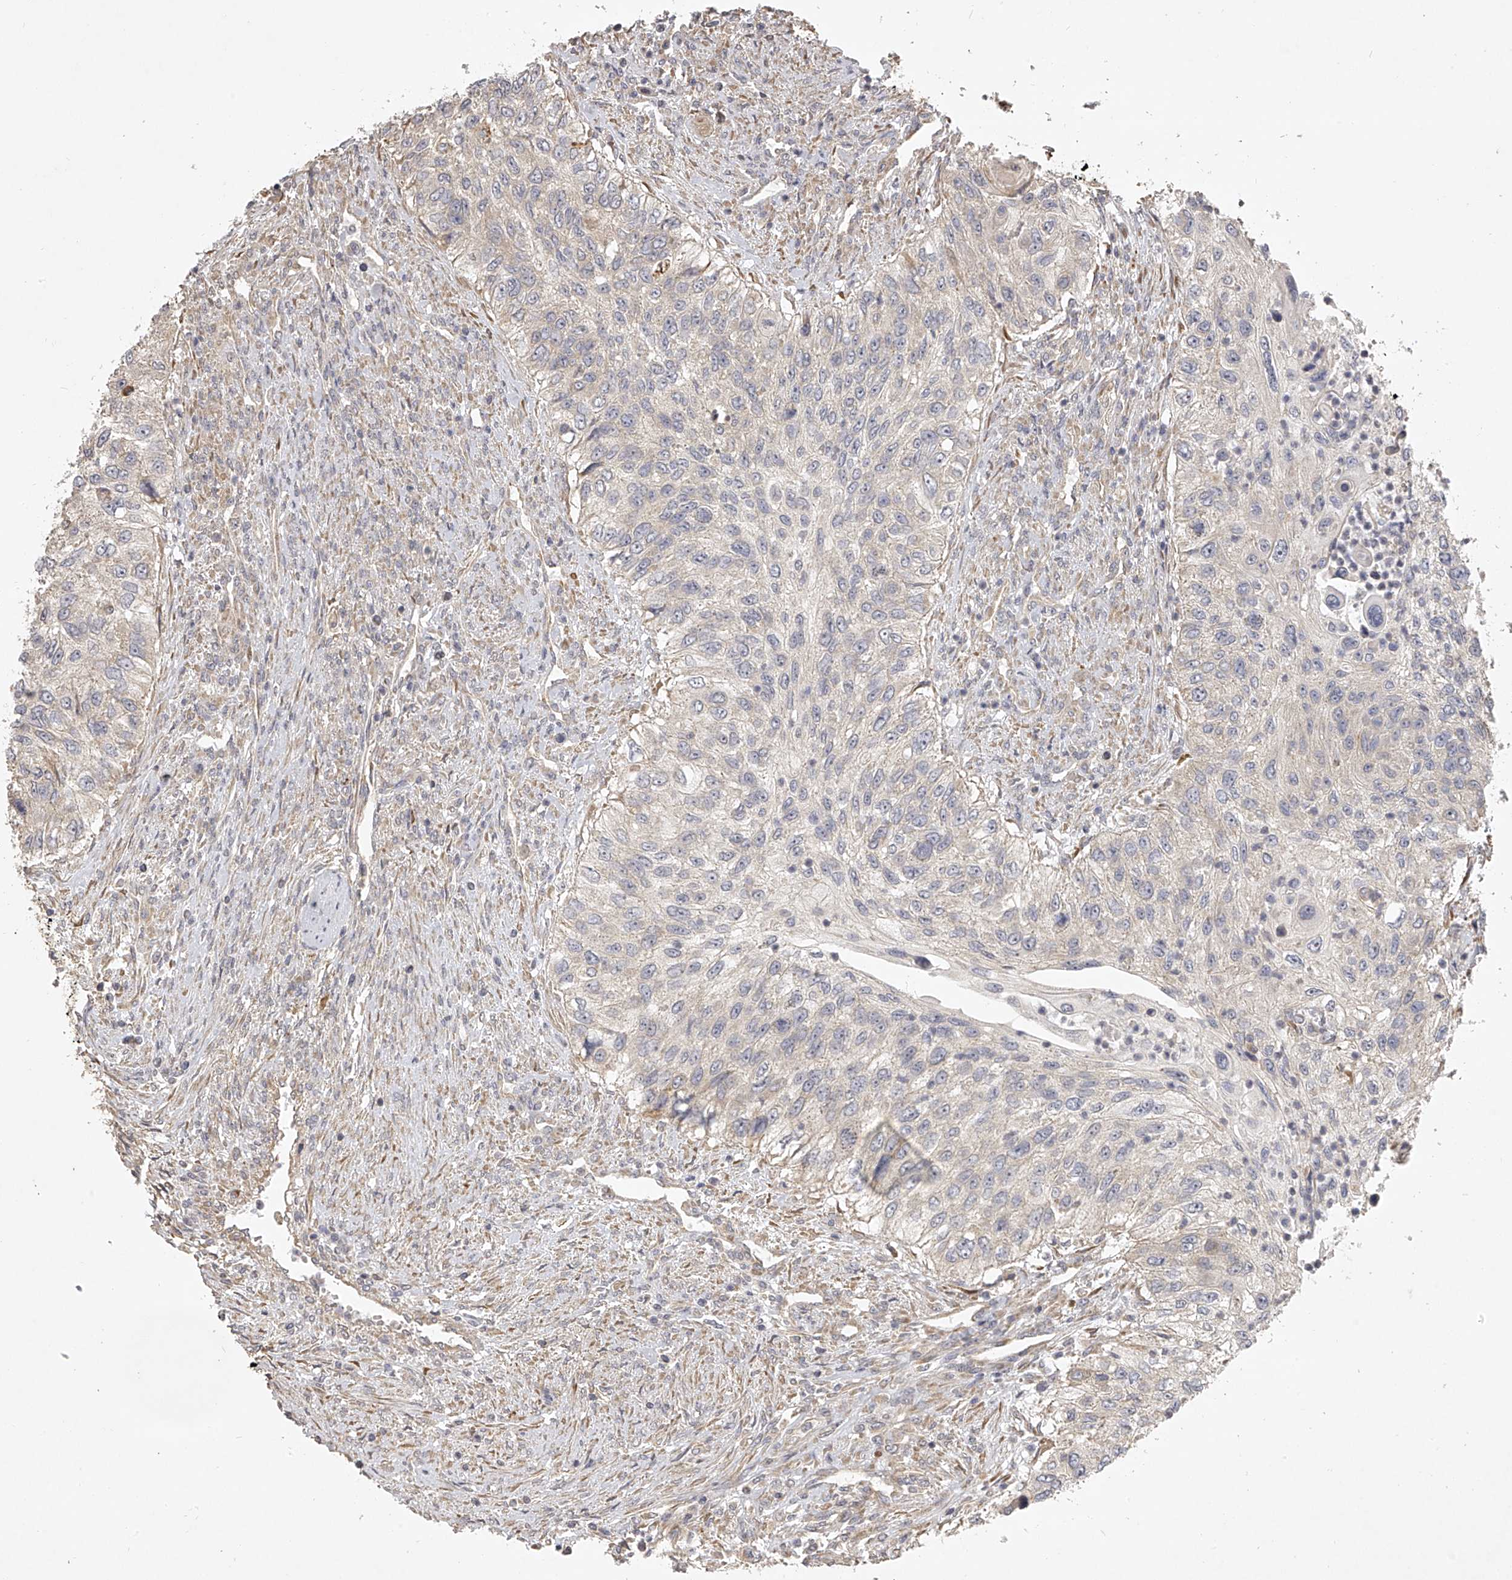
{"staining": {"intensity": "negative", "quantity": "none", "location": "none"}, "tissue": "urothelial cancer", "cell_type": "Tumor cells", "image_type": "cancer", "snomed": [{"axis": "morphology", "description": "Urothelial carcinoma, High grade"}, {"axis": "topography", "description": "Urinary bladder"}], "caption": "A histopathology image of urothelial cancer stained for a protein reveals no brown staining in tumor cells.", "gene": "DOCK9", "patient": {"sex": "female", "age": 60}}